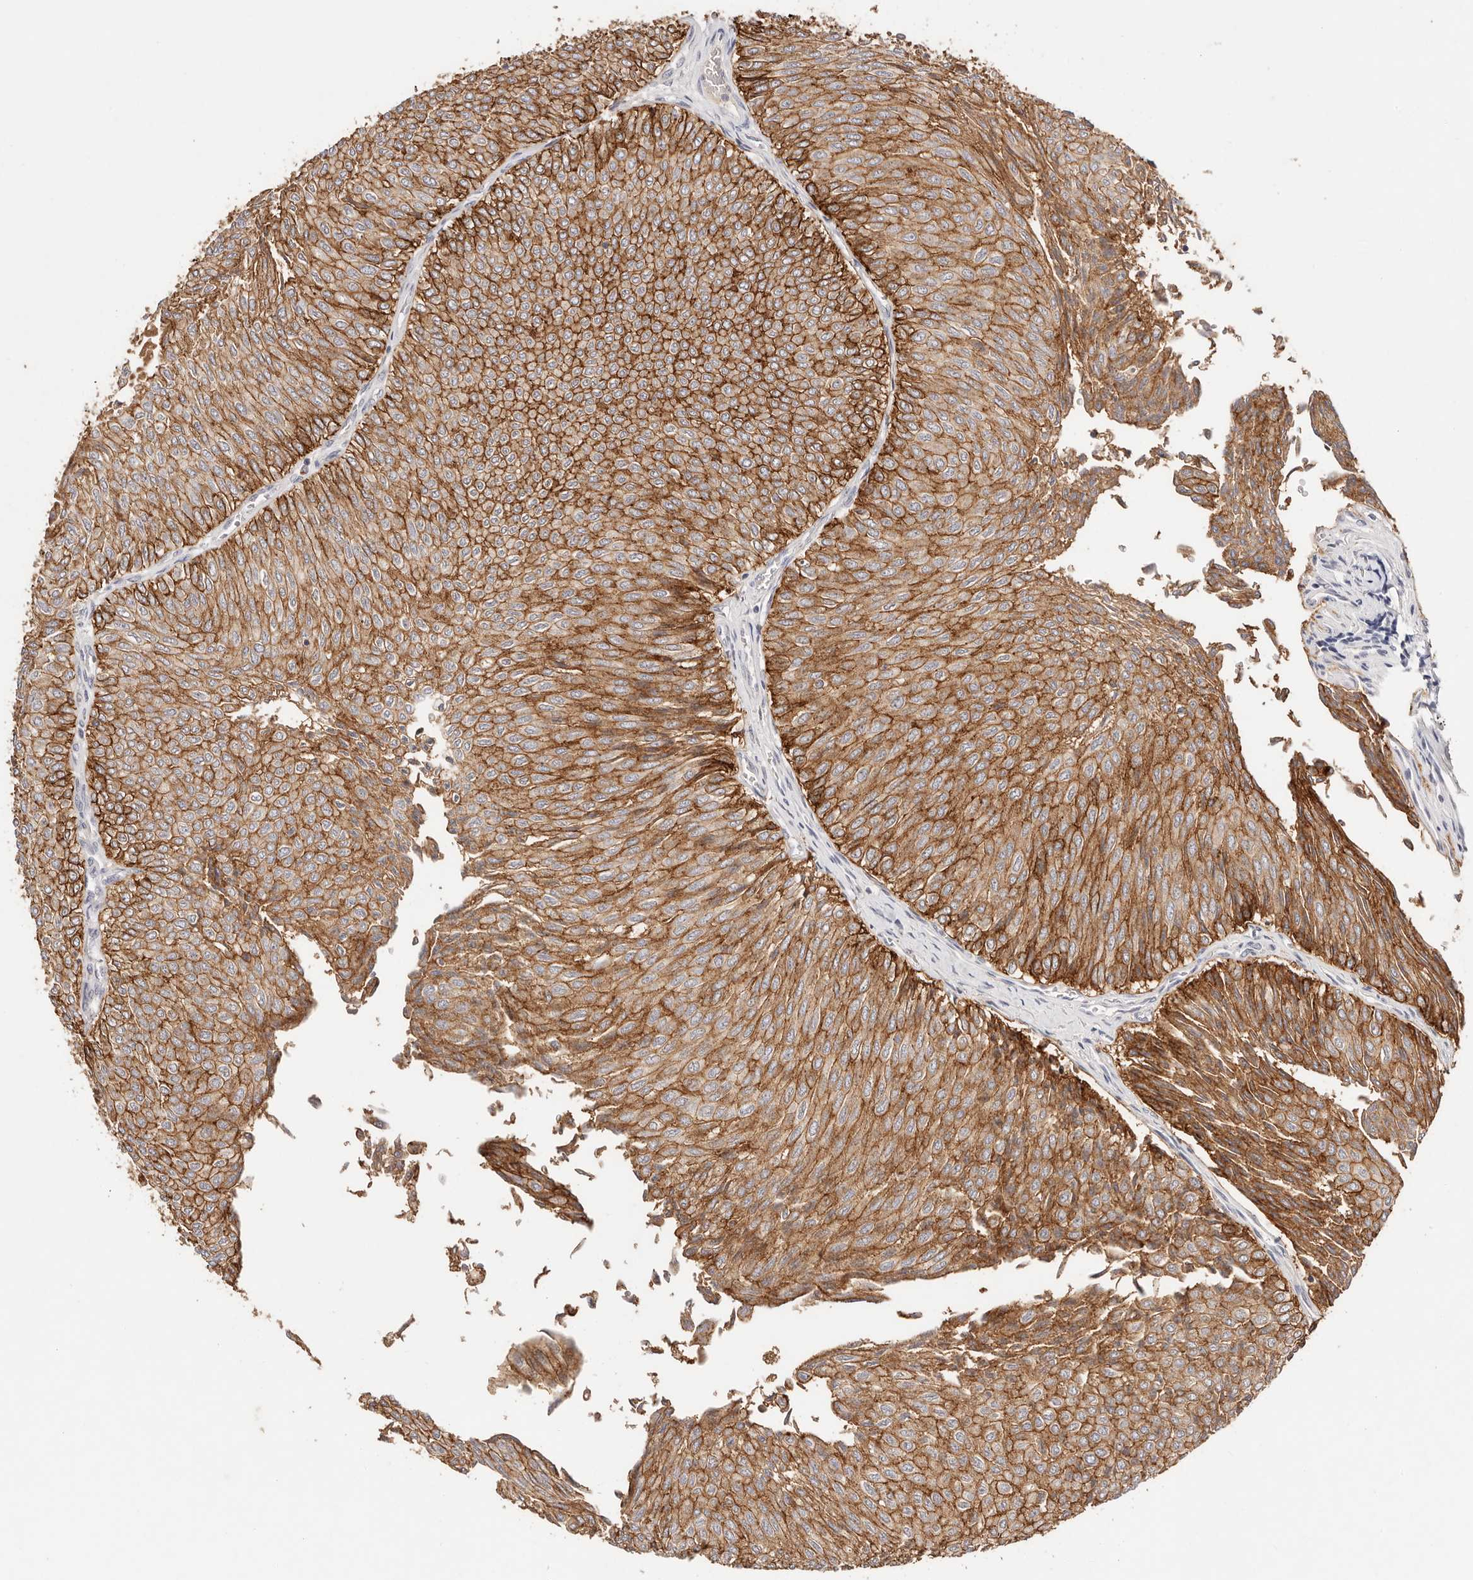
{"staining": {"intensity": "strong", "quantity": ">75%", "location": "cytoplasmic/membranous"}, "tissue": "urothelial cancer", "cell_type": "Tumor cells", "image_type": "cancer", "snomed": [{"axis": "morphology", "description": "Urothelial carcinoma, Low grade"}, {"axis": "topography", "description": "Urinary bladder"}], "caption": "A brown stain highlights strong cytoplasmic/membranous expression of a protein in human urothelial cancer tumor cells.", "gene": "CXADR", "patient": {"sex": "male", "age": 78}}